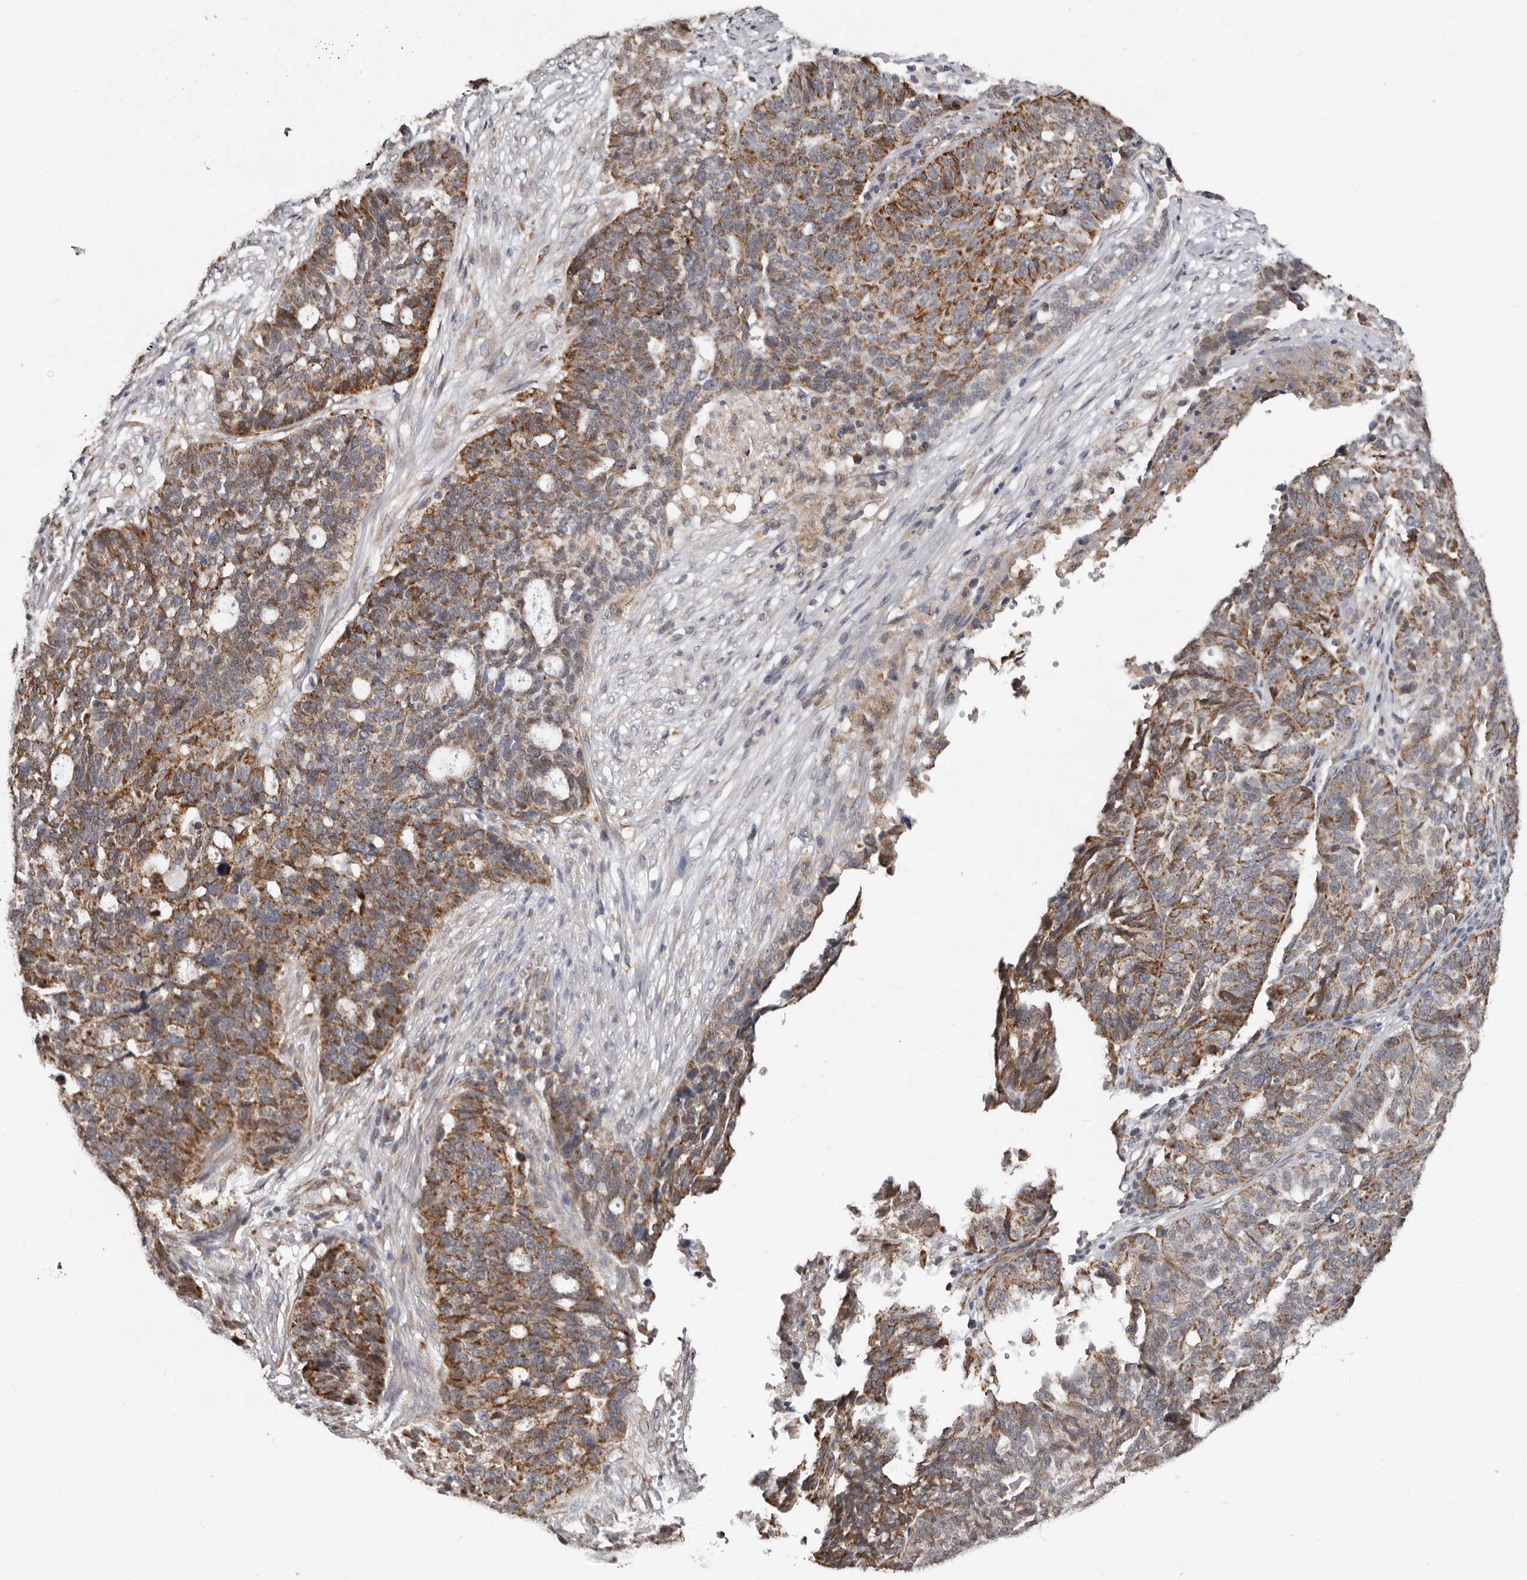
{"staining": {"intensity": "moderate", "quantity": ">75%", "location": "cytoplasmic/membranous"}, "tissue": "ovarian cancer", "cell_type": "Tumor cells", "image_type": "cancer", "snomed": [{"axis": "morphology", "description": "Cystadenocarcinoma, serous, NOS"}, {"axis": "topography", "description": "Ovary"}], "caption": "Protein analysis of serous cystadenocarcinoma (ovarian) tissue reveals moderate cytoplasmic/membranous staining in approximately >75% of tumor cells.", "gene": "MRPL18", "patient": {"sex": "female", "age": 59}}